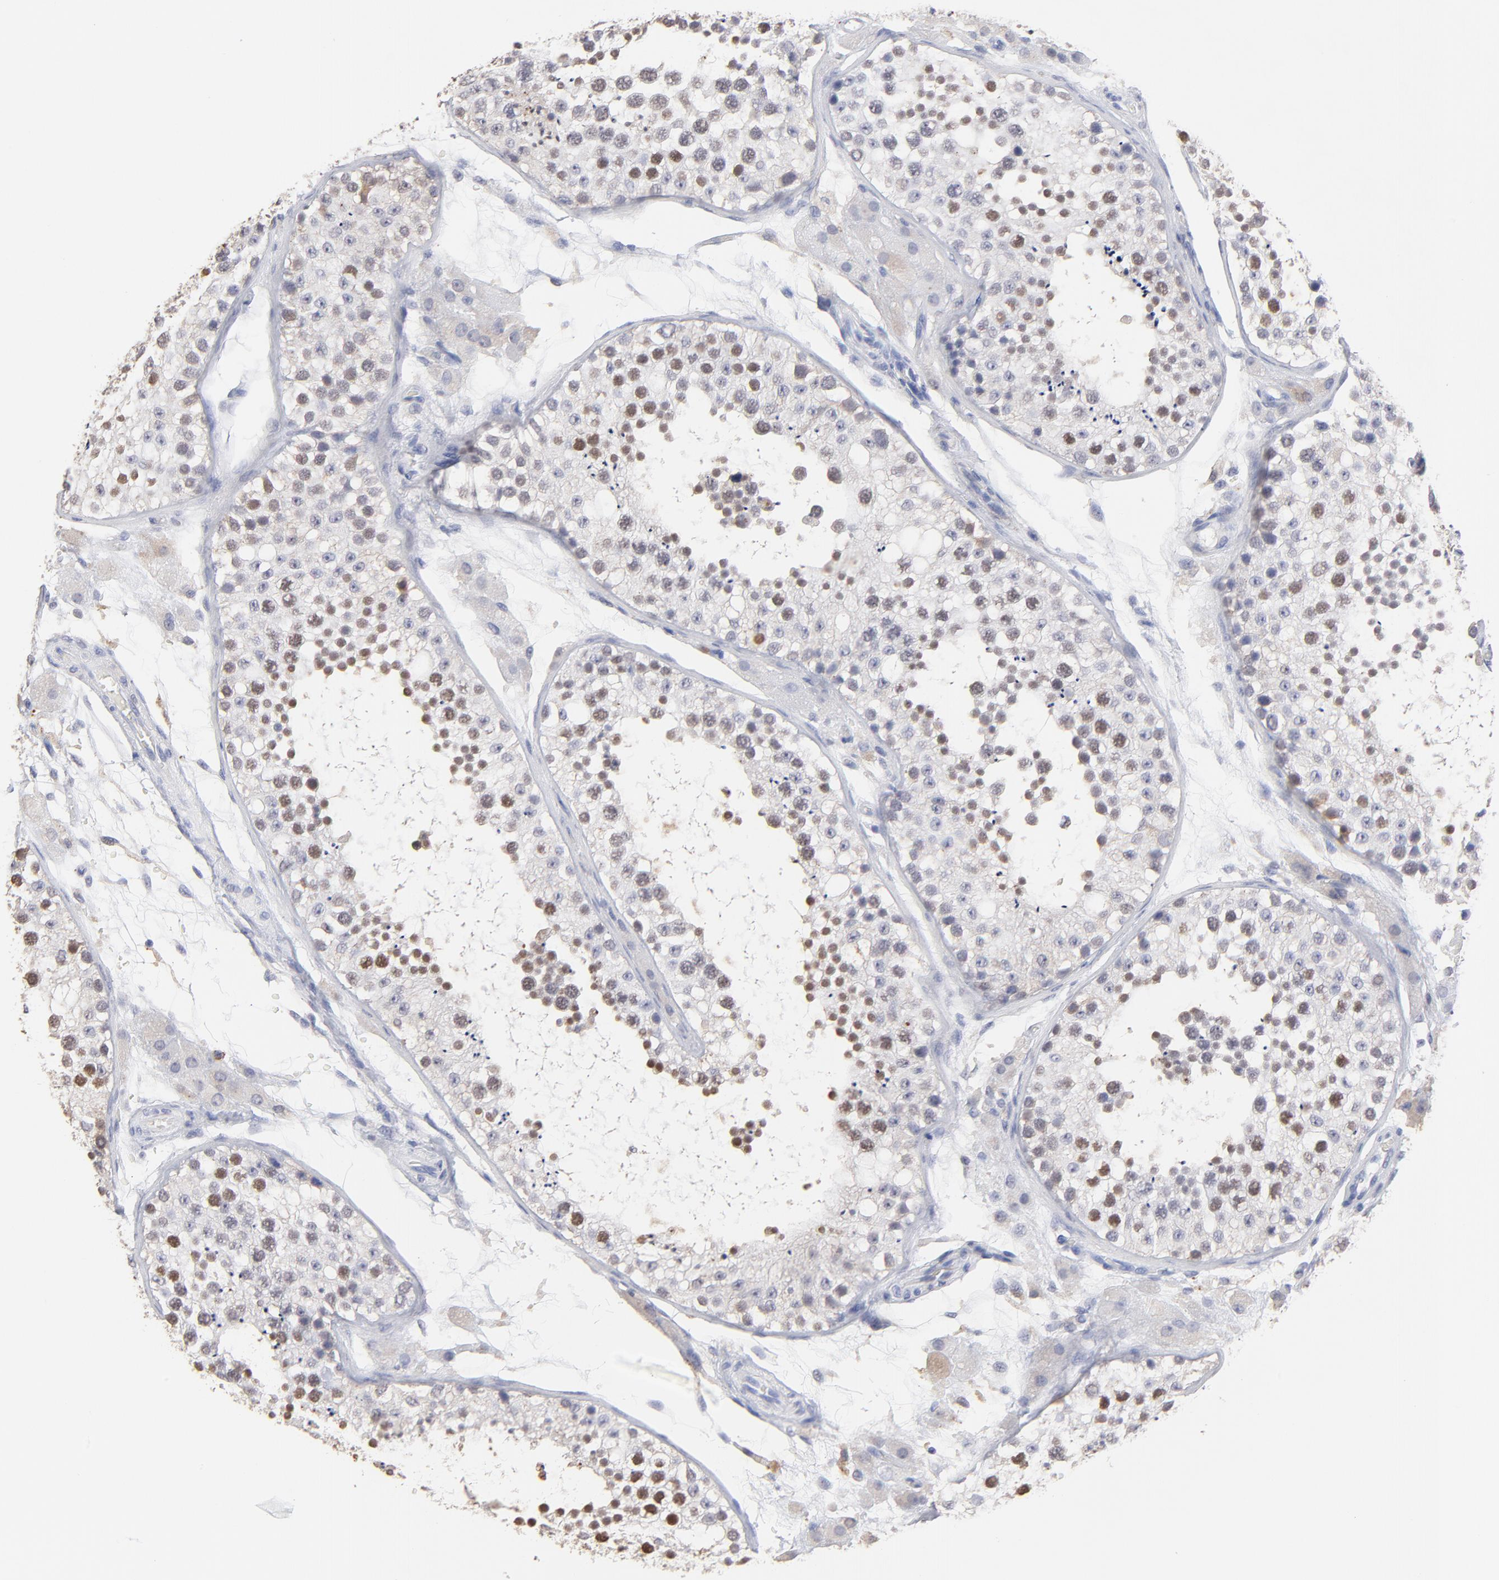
{"staining": {"intensity": "moderate", "quantity": "25%-75%", "location": "nuclear"}, "tissue": "testis", "cell_type": "Cells in seminiferous ducts", "image_type": "normal", "snomed": [{"axis": "morphology", "description": "Normal tissue, NOS"}, {"axis": "topography", "description": "Testis"}], "caption": "IHC (DAB) staining of benign testis displays moderate nuclear protein staining in approximately 25%-75% of cells in seminiferous ducts. The protein is stained brown, and the nuclei are stained in blue (DAB (3,3'-diaminobenzidine) IHC with brightfield microscopy, high magnification).", "gene": "SMARCA1", "patient": {"sex": "male", "age": 26}}